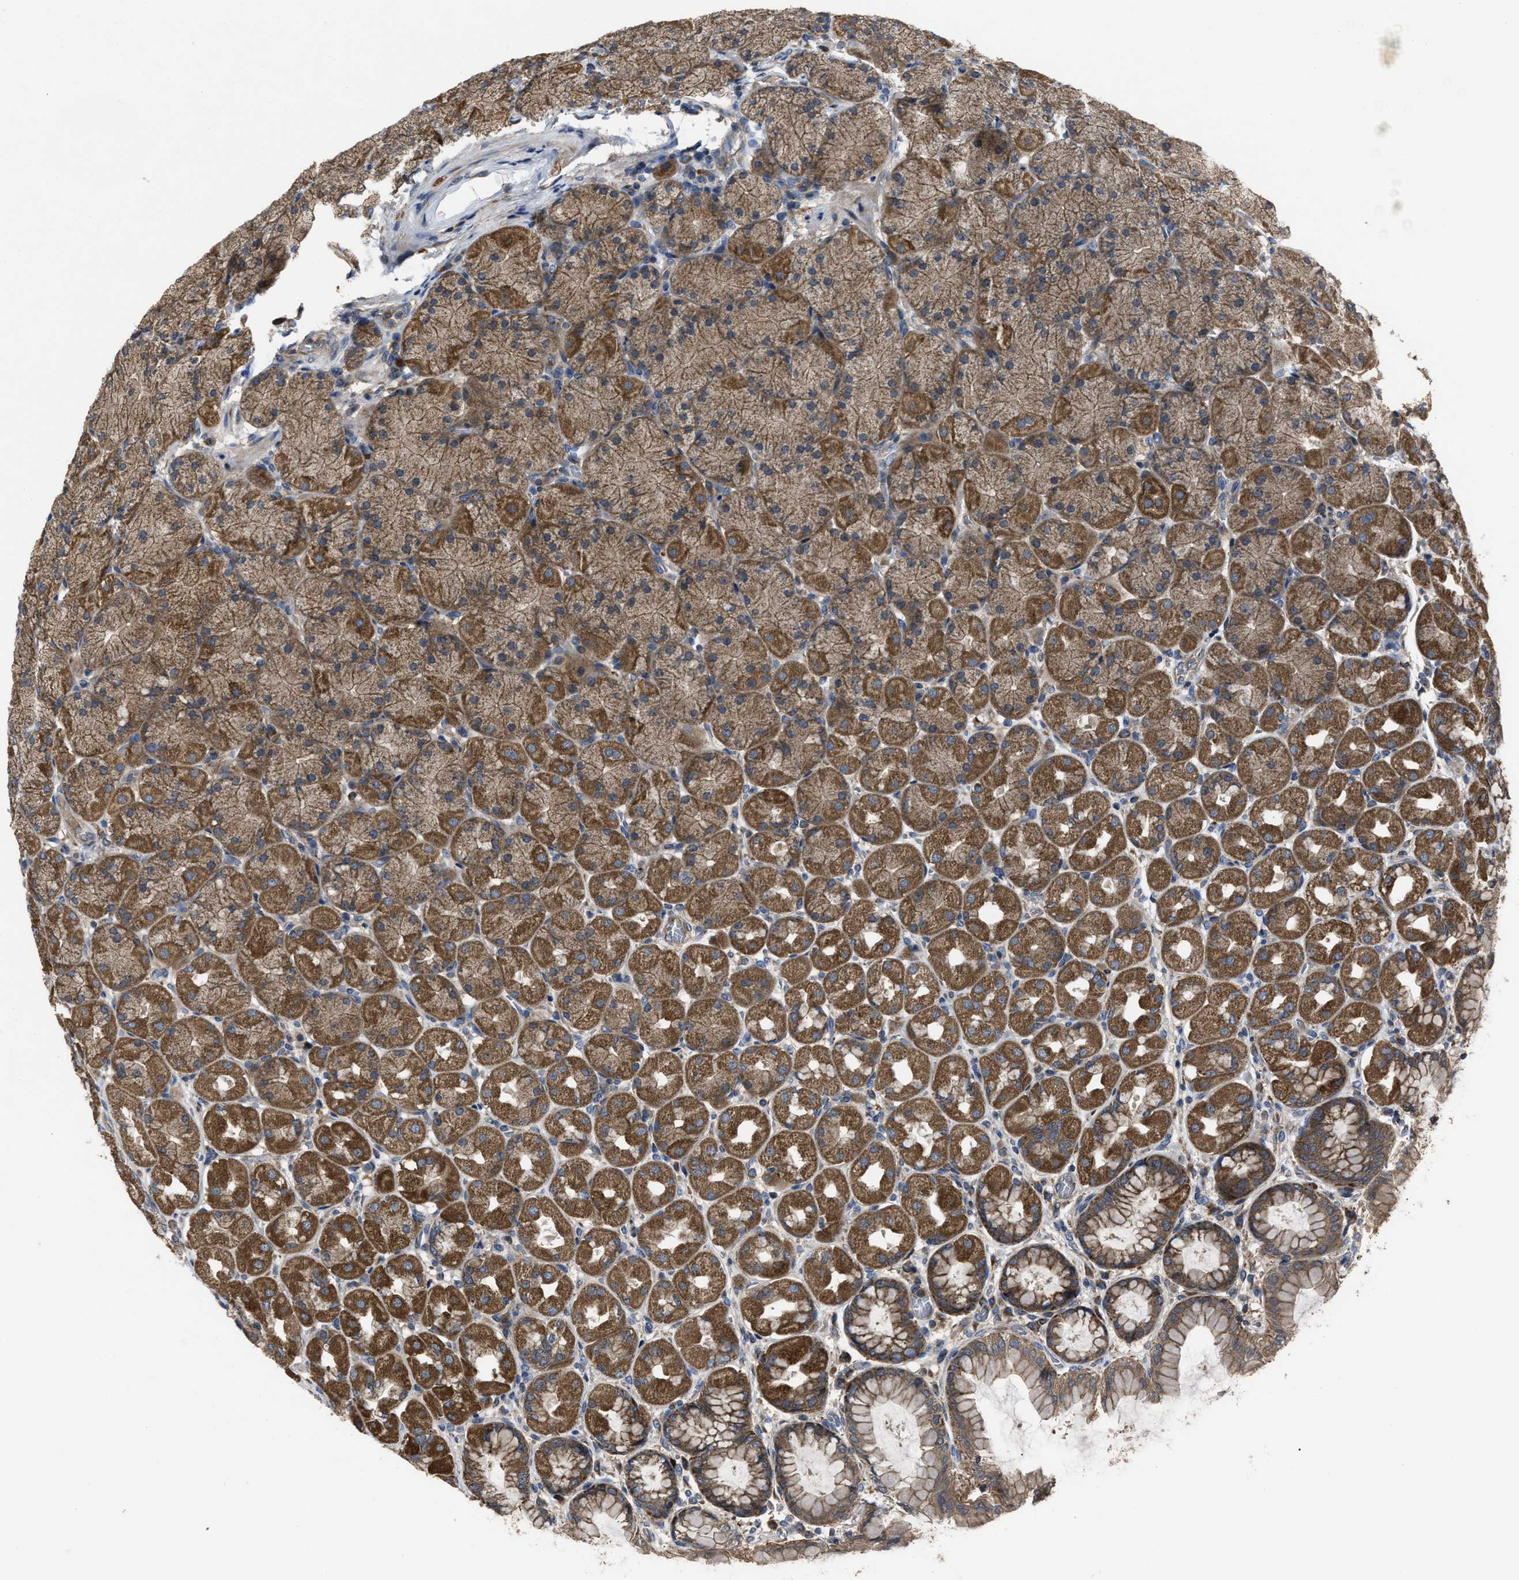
{"staining": {"intensity": "moderate", "quantity": ">75%", "location": "cytoplasmic/membranous"}, "tissue": "stomach", "cell_type": "Glandular cells", "image_type": "normal", "snomed": [{"axis": "morphology", "description": "Normal tissue, NOS"}, {"axis": "topography", "description": "Stomach, upper"}], "caption": "Immunohistochemical staining of unremarkable human stomach exhibits >75% levels of moderate cytoplasmic/membranous protein expression in approximately >75% of glandular cells. The protein is stained brown, and the nuclei are stained in blue (DAB IHC with brightfield microscopy, high magnification).", "gene": "PASK", "patient": {"sex": "female", "age": 56}}